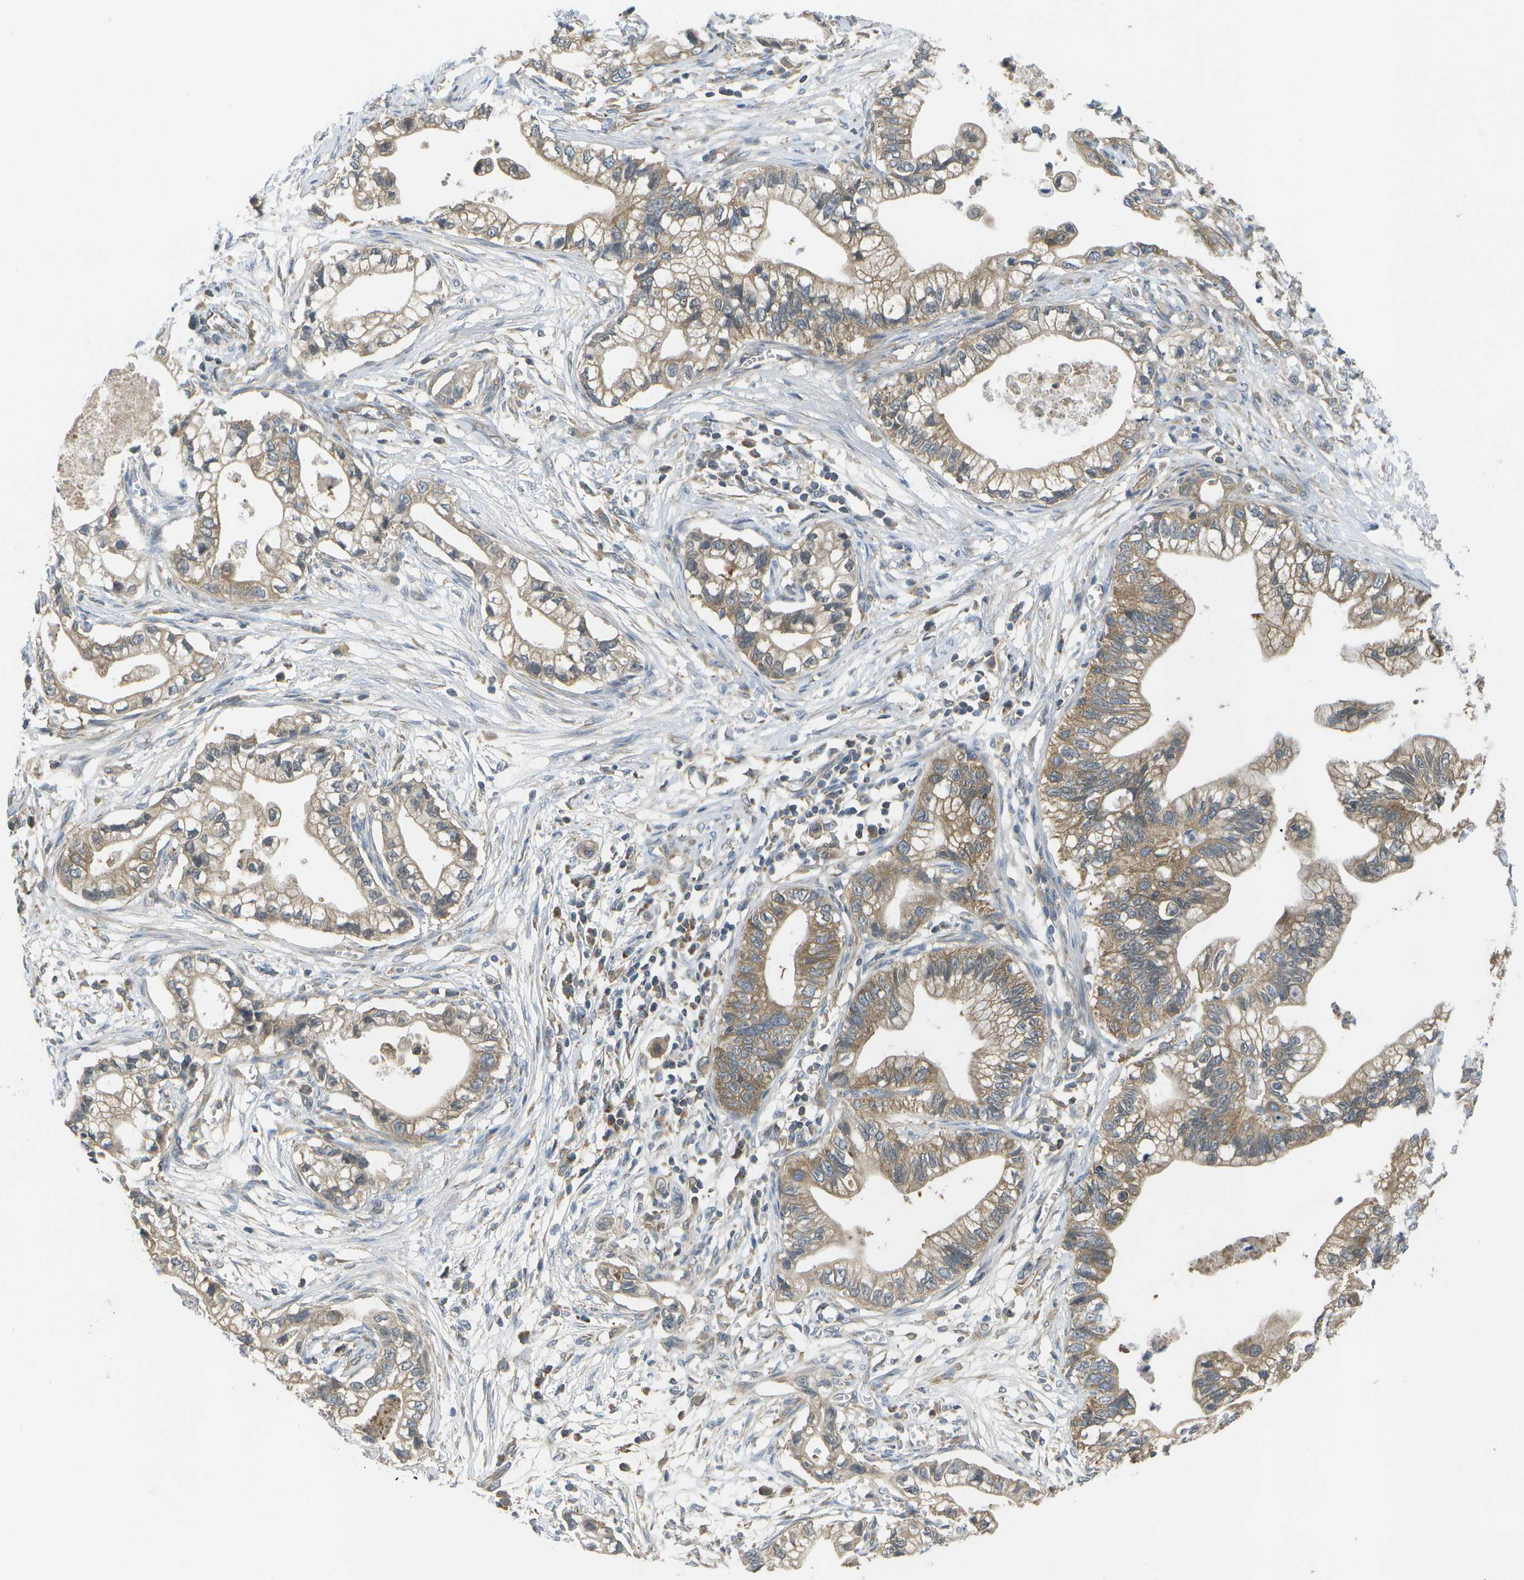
{"staining": {"intensity": "moderate", "quantity": ">75%", "location": "cytoplasmic/membranous"}, "tissue": "pancreatic cancer", "cell_type": "Tumor cells", "image_type": "cancer", "snomed": [{"axis": "morphology", "description": "Adenocarcinoma, NOS"}, {"axis": "topography", "description": "Pancreas"}], "caption": "High-magnification brightfield microscopy of adenocarcinoma (pancreatic) stained with DAB (3,3'-diaminobenzidine) (brown) and counterstained with hematoxylin (blue). tumor cells exhibit moderate cytoplasmic/membranous staining is identified in about>75% of cells.", "gene": "DPM3", "patient": {"sex": "male", "age": 56}}